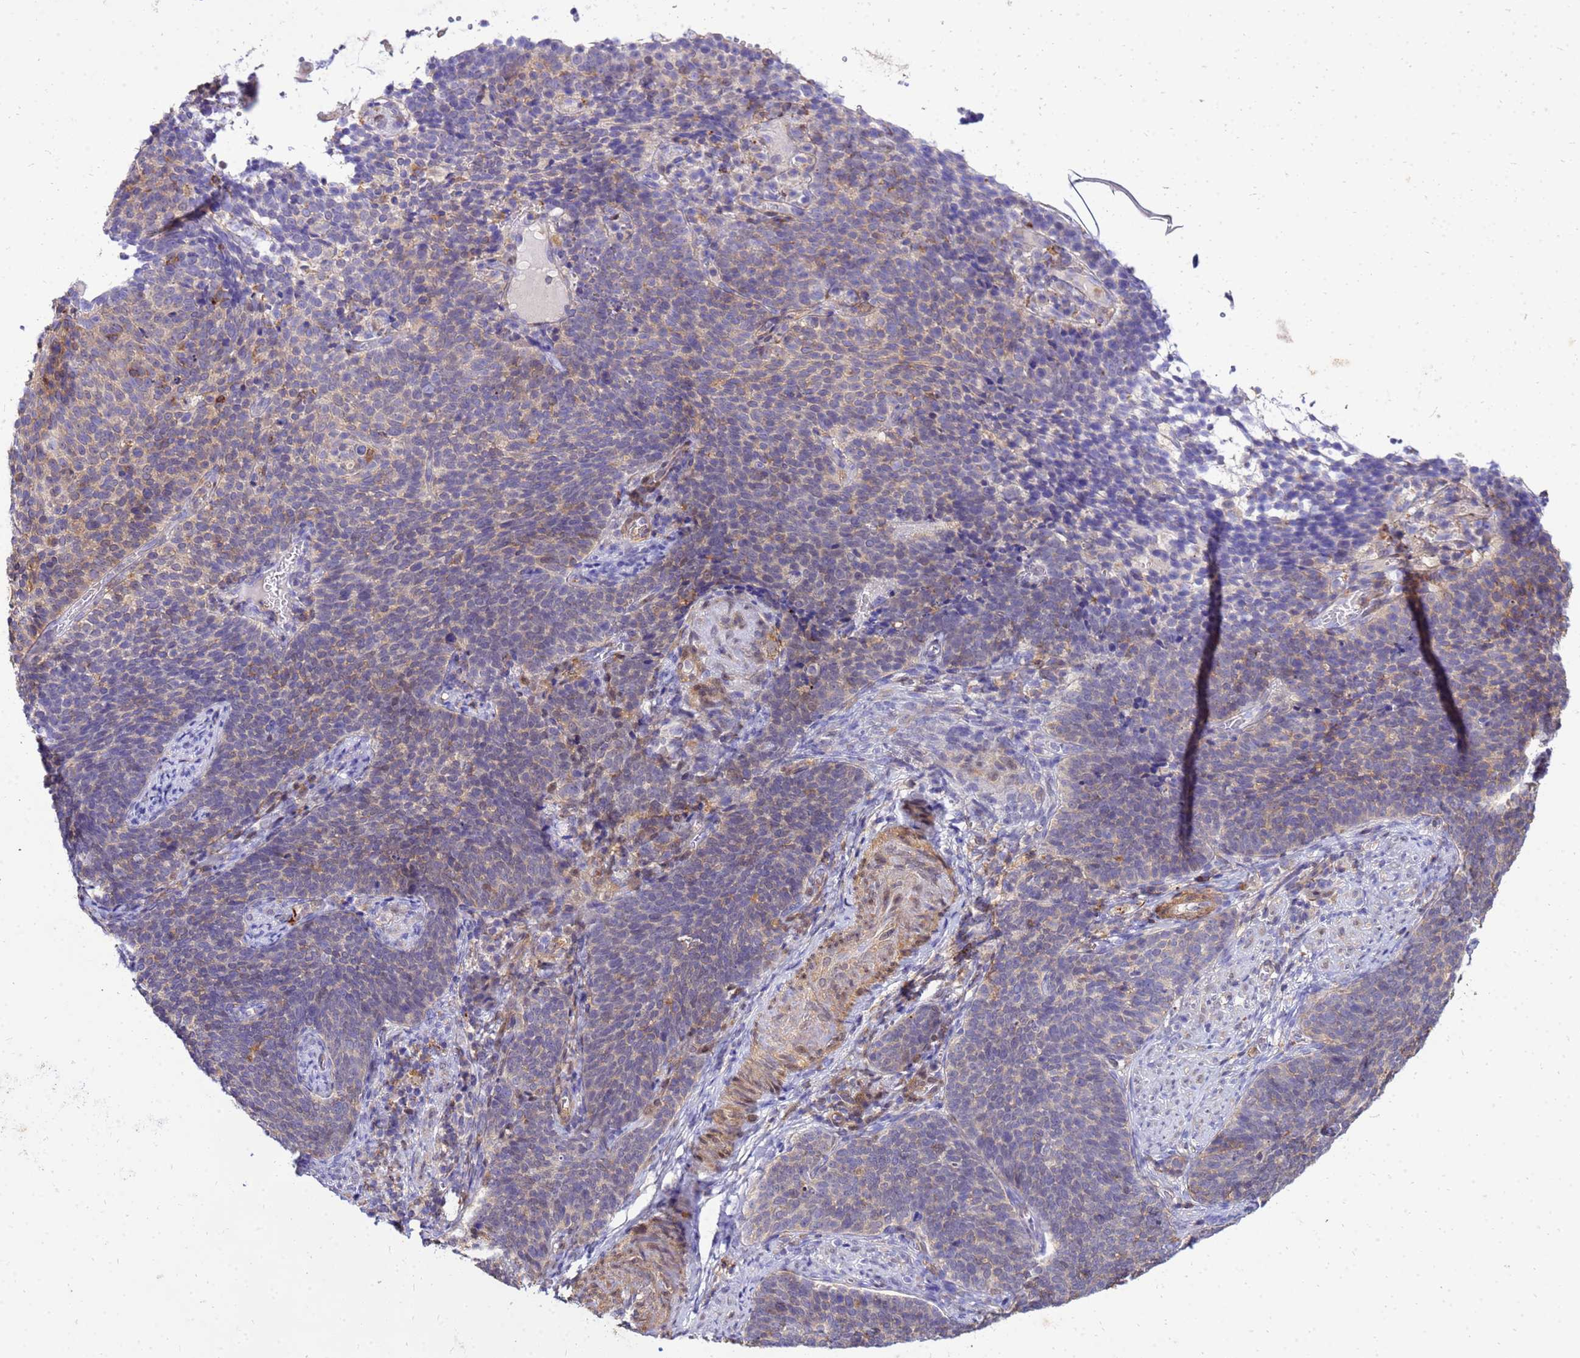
{"staining": {"intensity": "weak", "quantity": "25%-75%", "location": "cytoplasmic/membranous"}, "tissue": "cervical cancer", "cell_type": "Tumor cells", "image_type": "cancer", "snomed": [{"axis": "morphology", "description": "Normal tissue, NOS"}, {"axis": "morphology", "description": "Squamous cell carcinoma, NOS"}, {"axis": "topography", "description": "Cervix"}], "caption": "Cervical cancer stained with DAB IHC demonstrates low levels of weak cytoplasmic/membranous staining in about 25%-75% of tumor cells. (DAB (3,3'-diaminobenzidine) = brown stain, brightfield microscopy at high magnification).", "gene": "DBNDD2", "patient": {"sex": "female", "age": 39}}